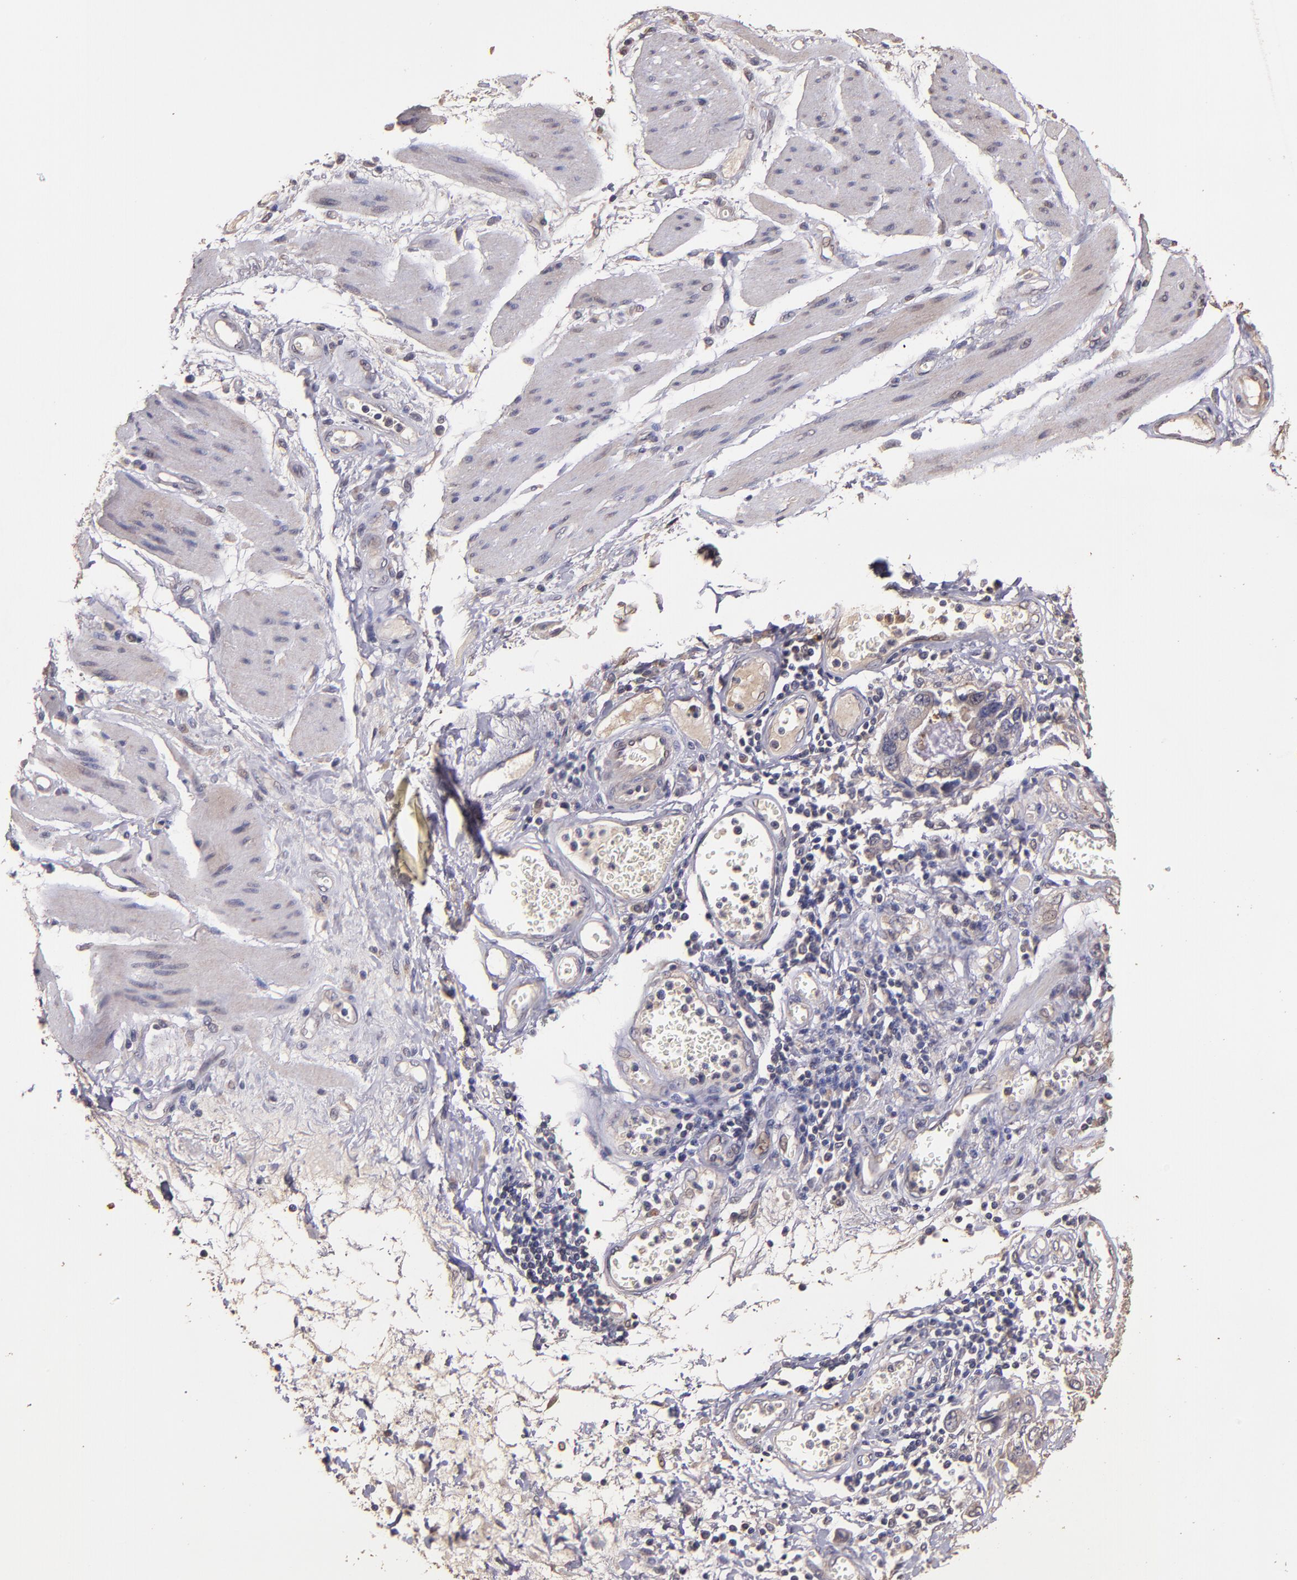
{"staining": {"intensity": "weak", "quantity": ">75%", "location": "cytoplasmic/membranous"}, "tissue": "stomach cancer", "cell_type": "Tumor cells", "image_type": "cancer", "snomed": [{"axis": "morphology", "description": "Adenocarcinoma, NOS"}, {"axis": "topography", "description": "Pancreas"}, {"axis": "topography", "description": "Stomach, upper"}], "caption": "The micrograph demonstrates staining of stomach cancer, revealing weak cytoplasmic/membranous protein staining (brown color) within tumor cells.", "gene": "HECTD1", "patient": {"sex": "male", "age": 77}}